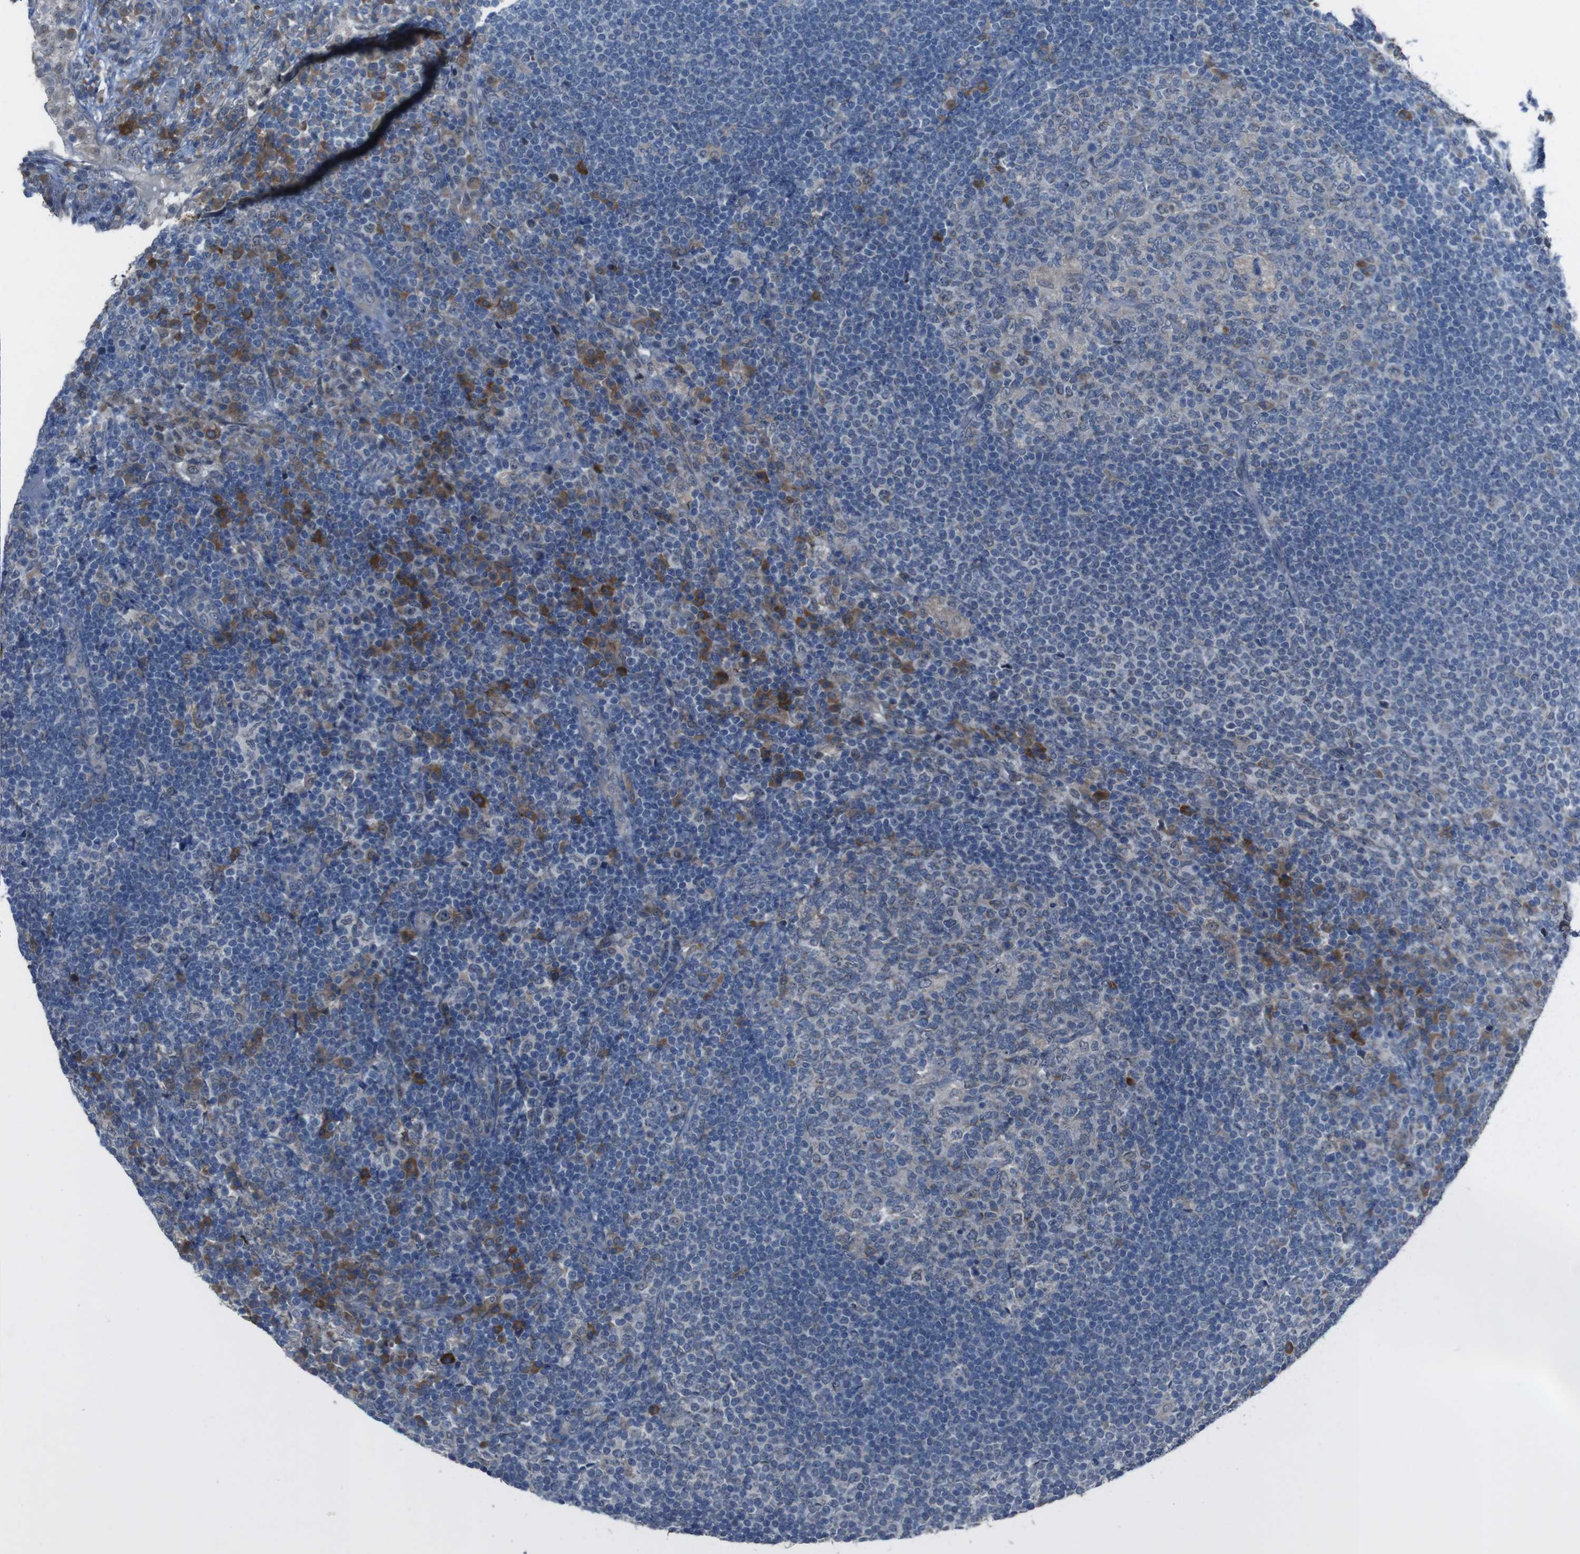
{"staining": {"intensity": "negative", "quantity": "none", "location": "none"}, "tissue": "lymph node", "cell_type": "Germinal center cells", "image_type": "normal", "snomed": [{"axis": "morphology", "description": "Normal tissue, NOS"}, {"axis": "topography", "description": "Lymph node"}], "caption": "Immunohistochemistry micrograph of benign lymph node: lymph node stained with DAB (3,3'-diaminobenzidine) exhibits no significant protein positivity in germinal center cells.", "gene": "CDH22", "patient": {"sex": "female", "age": 53}}